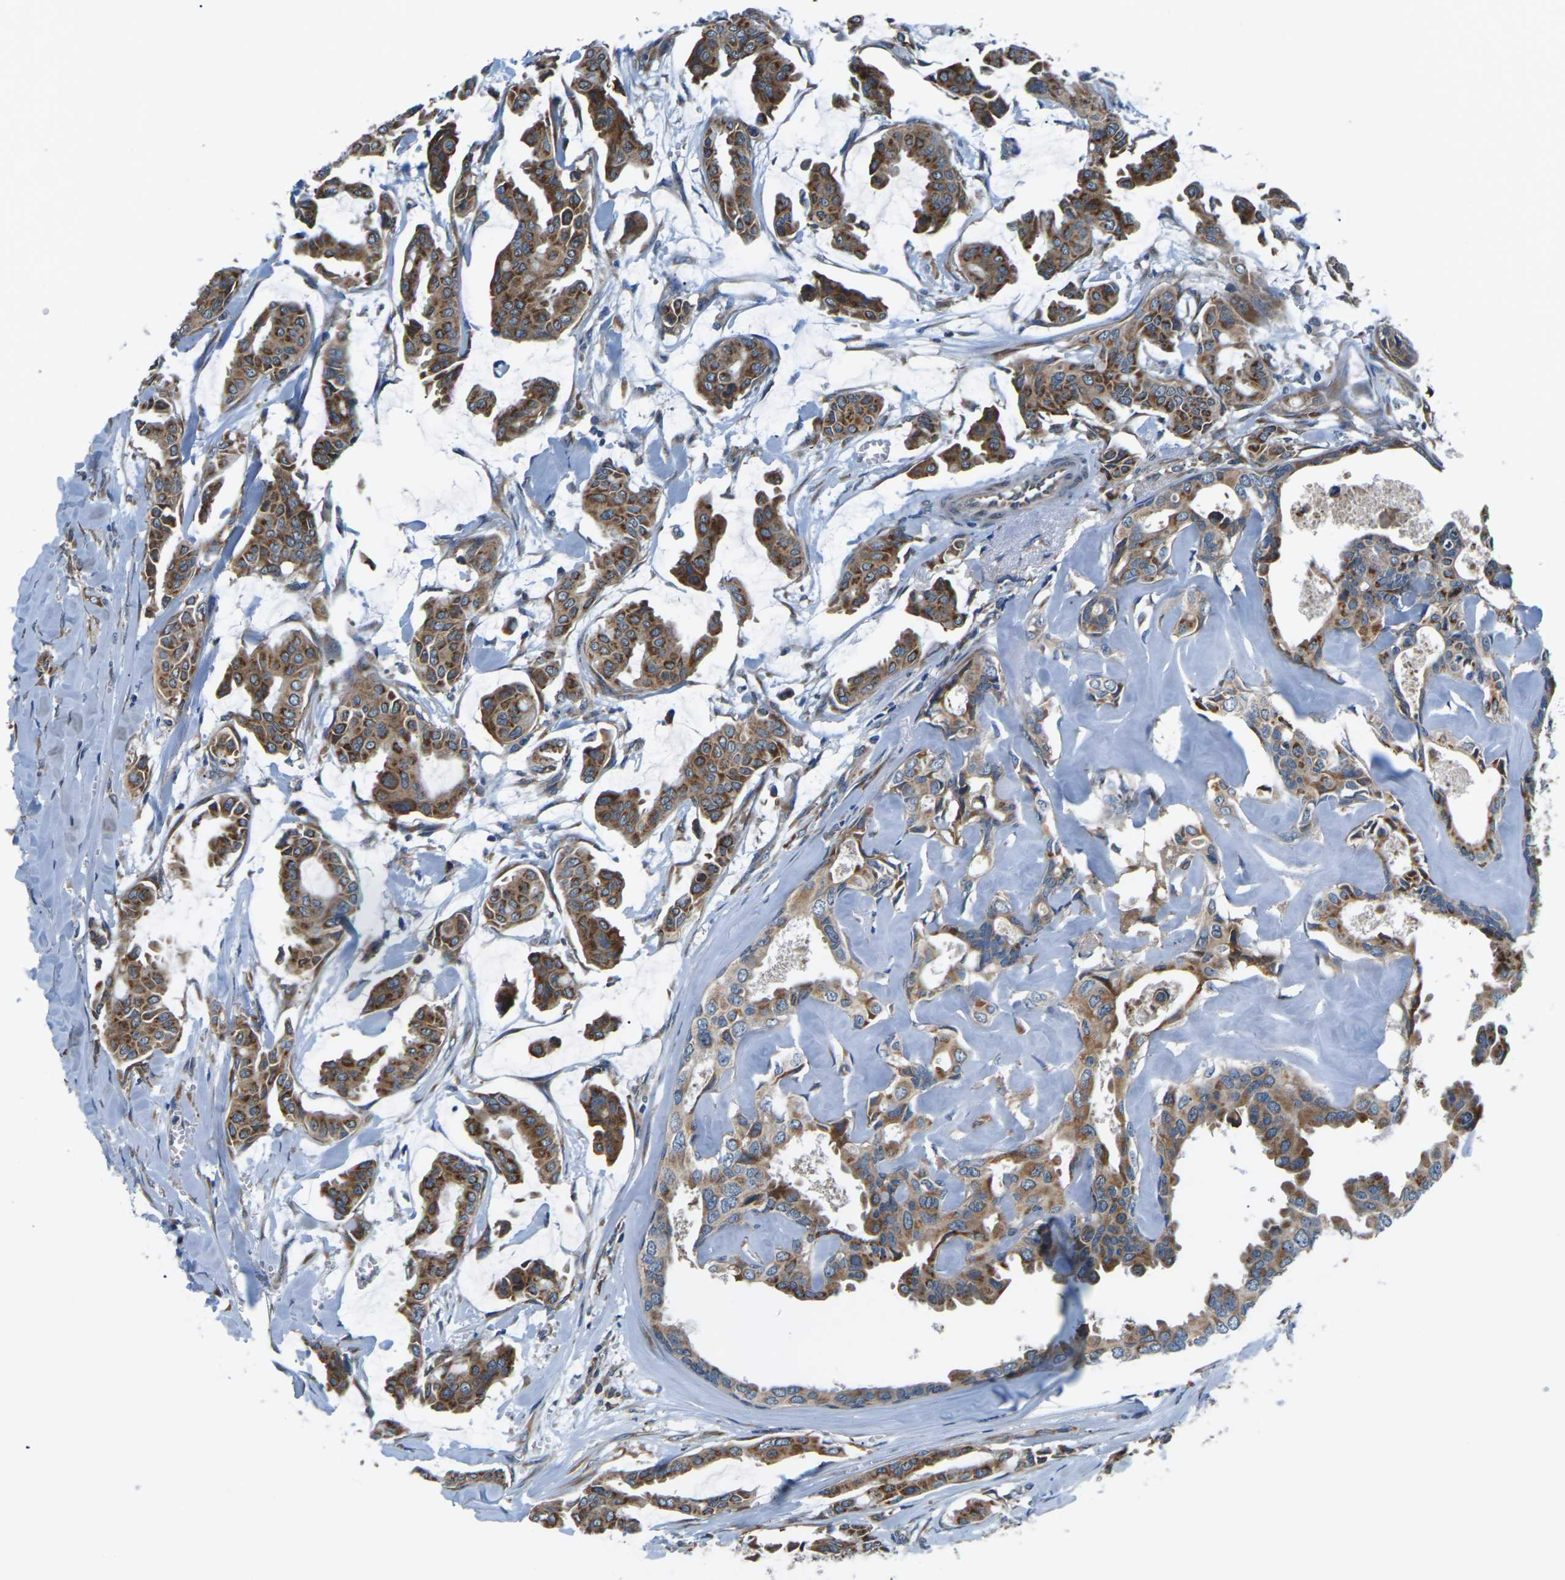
{"staining": {"intensity": "moderate", "quantity": ">75%", "location": "cytoplasmic/membranous"}, "tissue": "head and neck cancer", "cell_type": "Tumor cells", "image_type": "cancer", "snomed": [{"axis": "morphology", "description": "Adenocarcinoma, NOS"}, {"axis": "topography", "description": "Salivary gland"}, {"axis": "topography", "description": "Head-Neck"}], "caption": "Moderate cytoplasmic/membranous staining is identified in about >75% of tumor cells in head and neck adenocarcinoma.", "gene": "GABRP", "patient": {"sex": "female", "age": 59}}